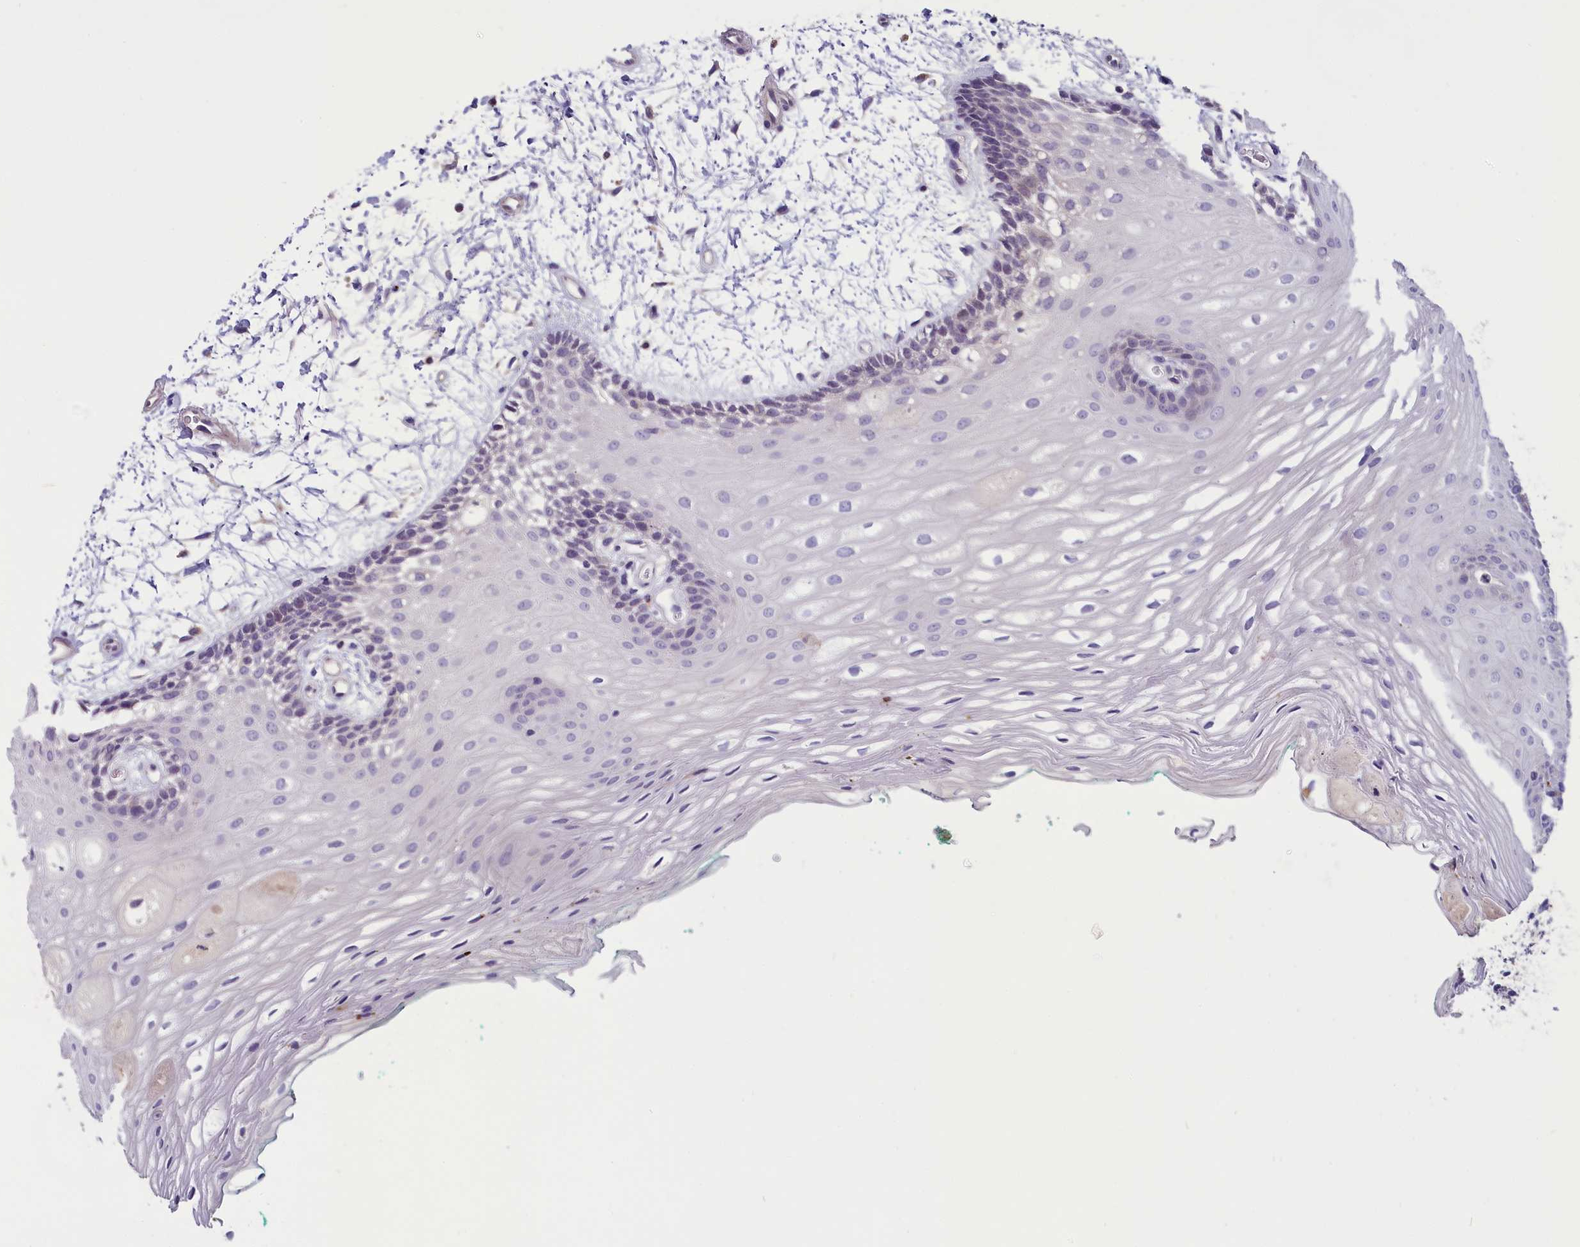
{"staining": {"intensity": "weak", "quantity": "<25%", "location": "cytoplasmic/membranous"}, "tissue": "oral mucosa", "cell_type": "Squamous epithelial cells", "image_type": "normal", "snomed": [{"axis": "morphology", "description": "Normal tissue, NOS"}, {"axis": "topography", "description": "Skeletal muscle"}, {"axis": "topography", "description": "Oral tissue"}, {"axis": "topography", "description": "Peripheral nerve tissue"}], "caption": "The histopathology image reveals no staining of squamous epithelial cells in normal oral mucosa.", "gene": "ENPP6", "patient": {"sex": "female", "age": 84}}